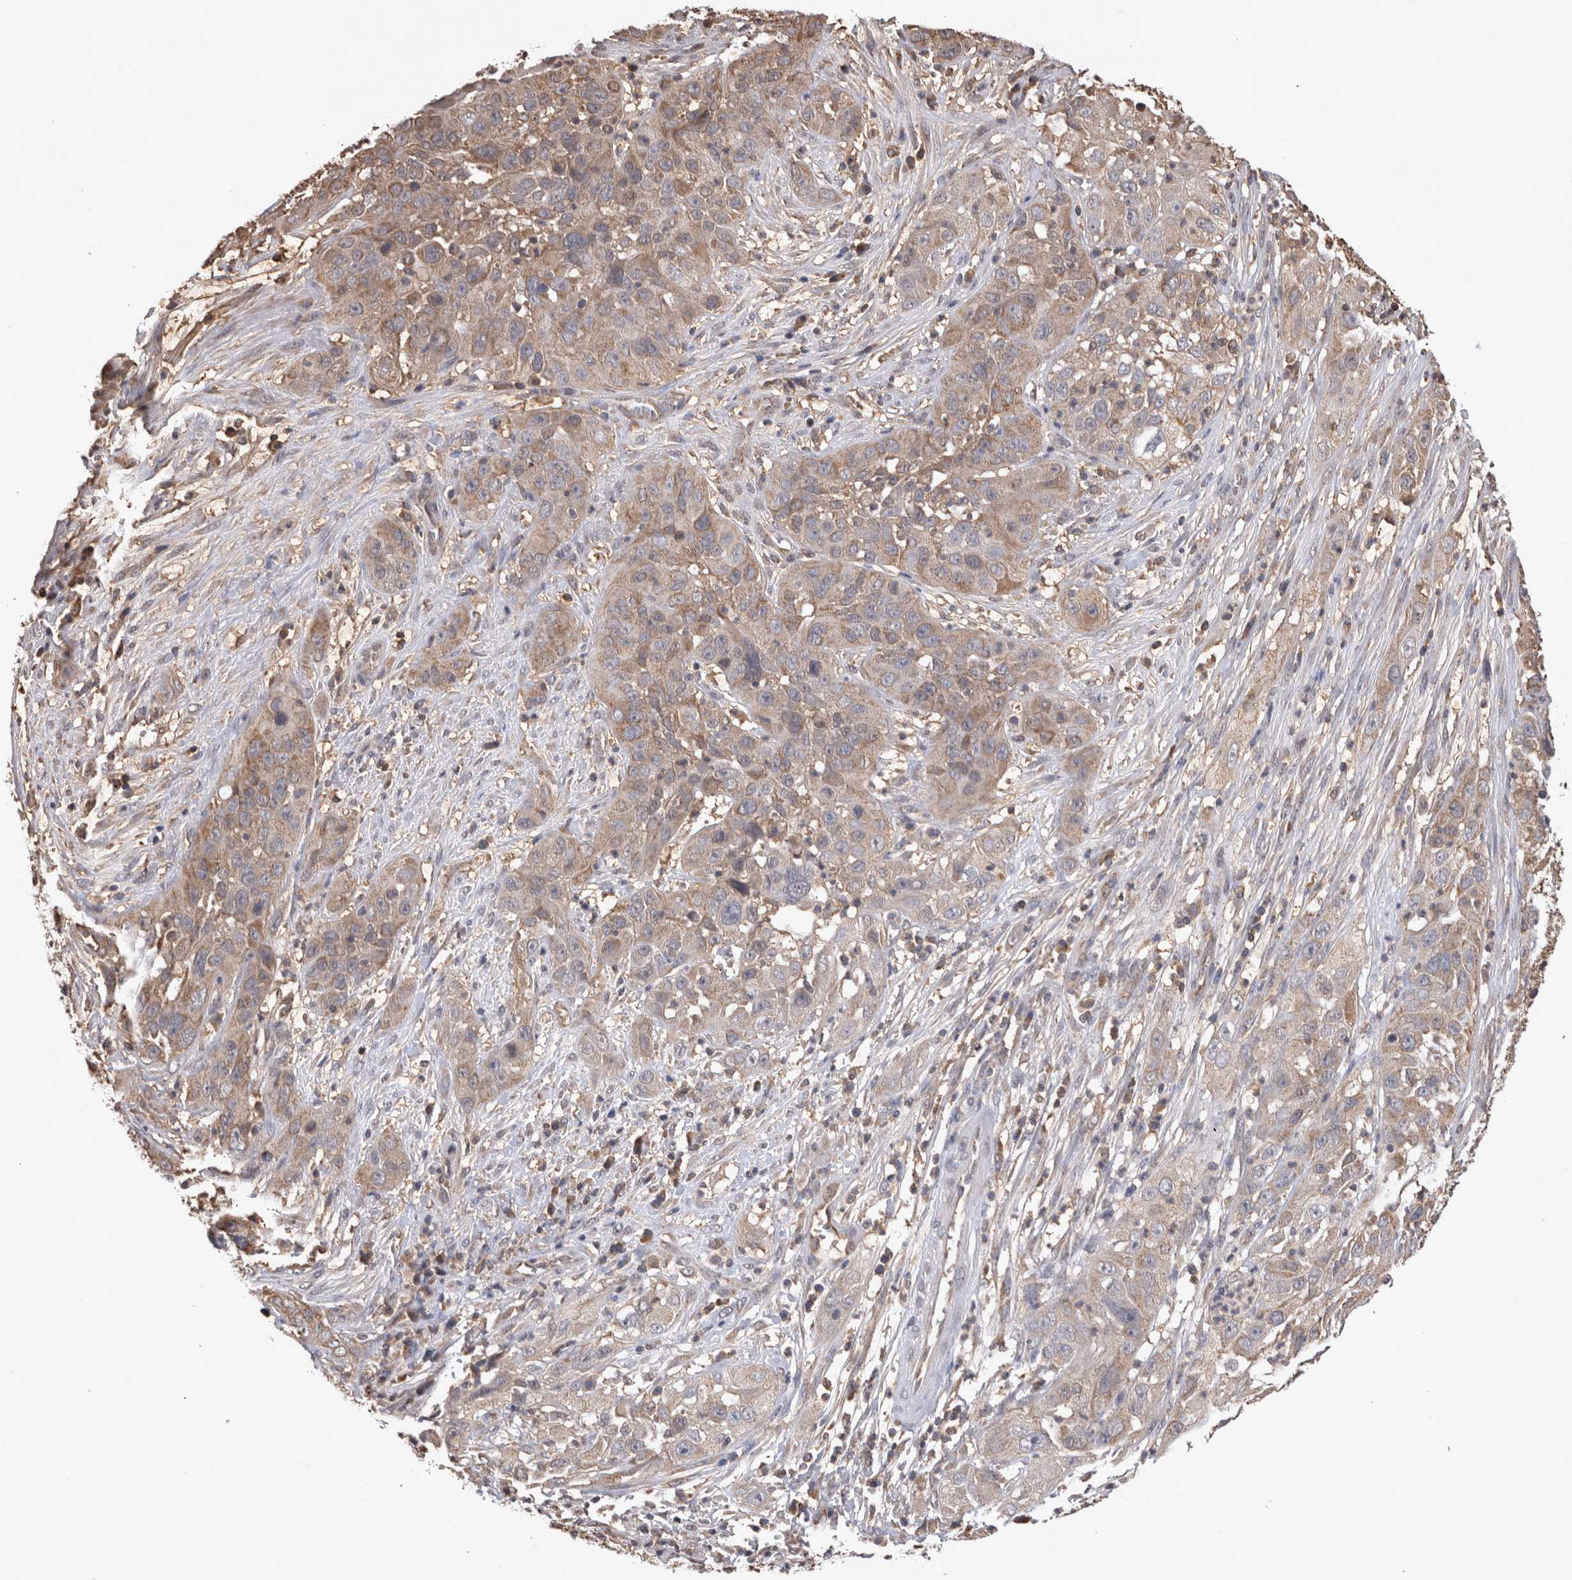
{"staining": {"intensity": "weak", "quantity": ">75%", "location": "cytoplasmic/membranous"}, "tissue": "cervical cancer", "cell_type": "Tumor cells", "image_type": "cancer", "snomed": [{"axis": "morphology", "description": "Squamous cell carcinoma, NOS"}, {"axis": "topography", "description": "Cervix"}], "caption": "Immunohistochemistry (DAB (3,3'-diaminobenzidine)) staining of human cervical cancer (squamous cell carcinoma) exhibits weak cytoplasmic/membranous protein expression in approximately >75% of tumor cells.", "gene": "PREP", "patient": {"sex": "female", "age": 32}}